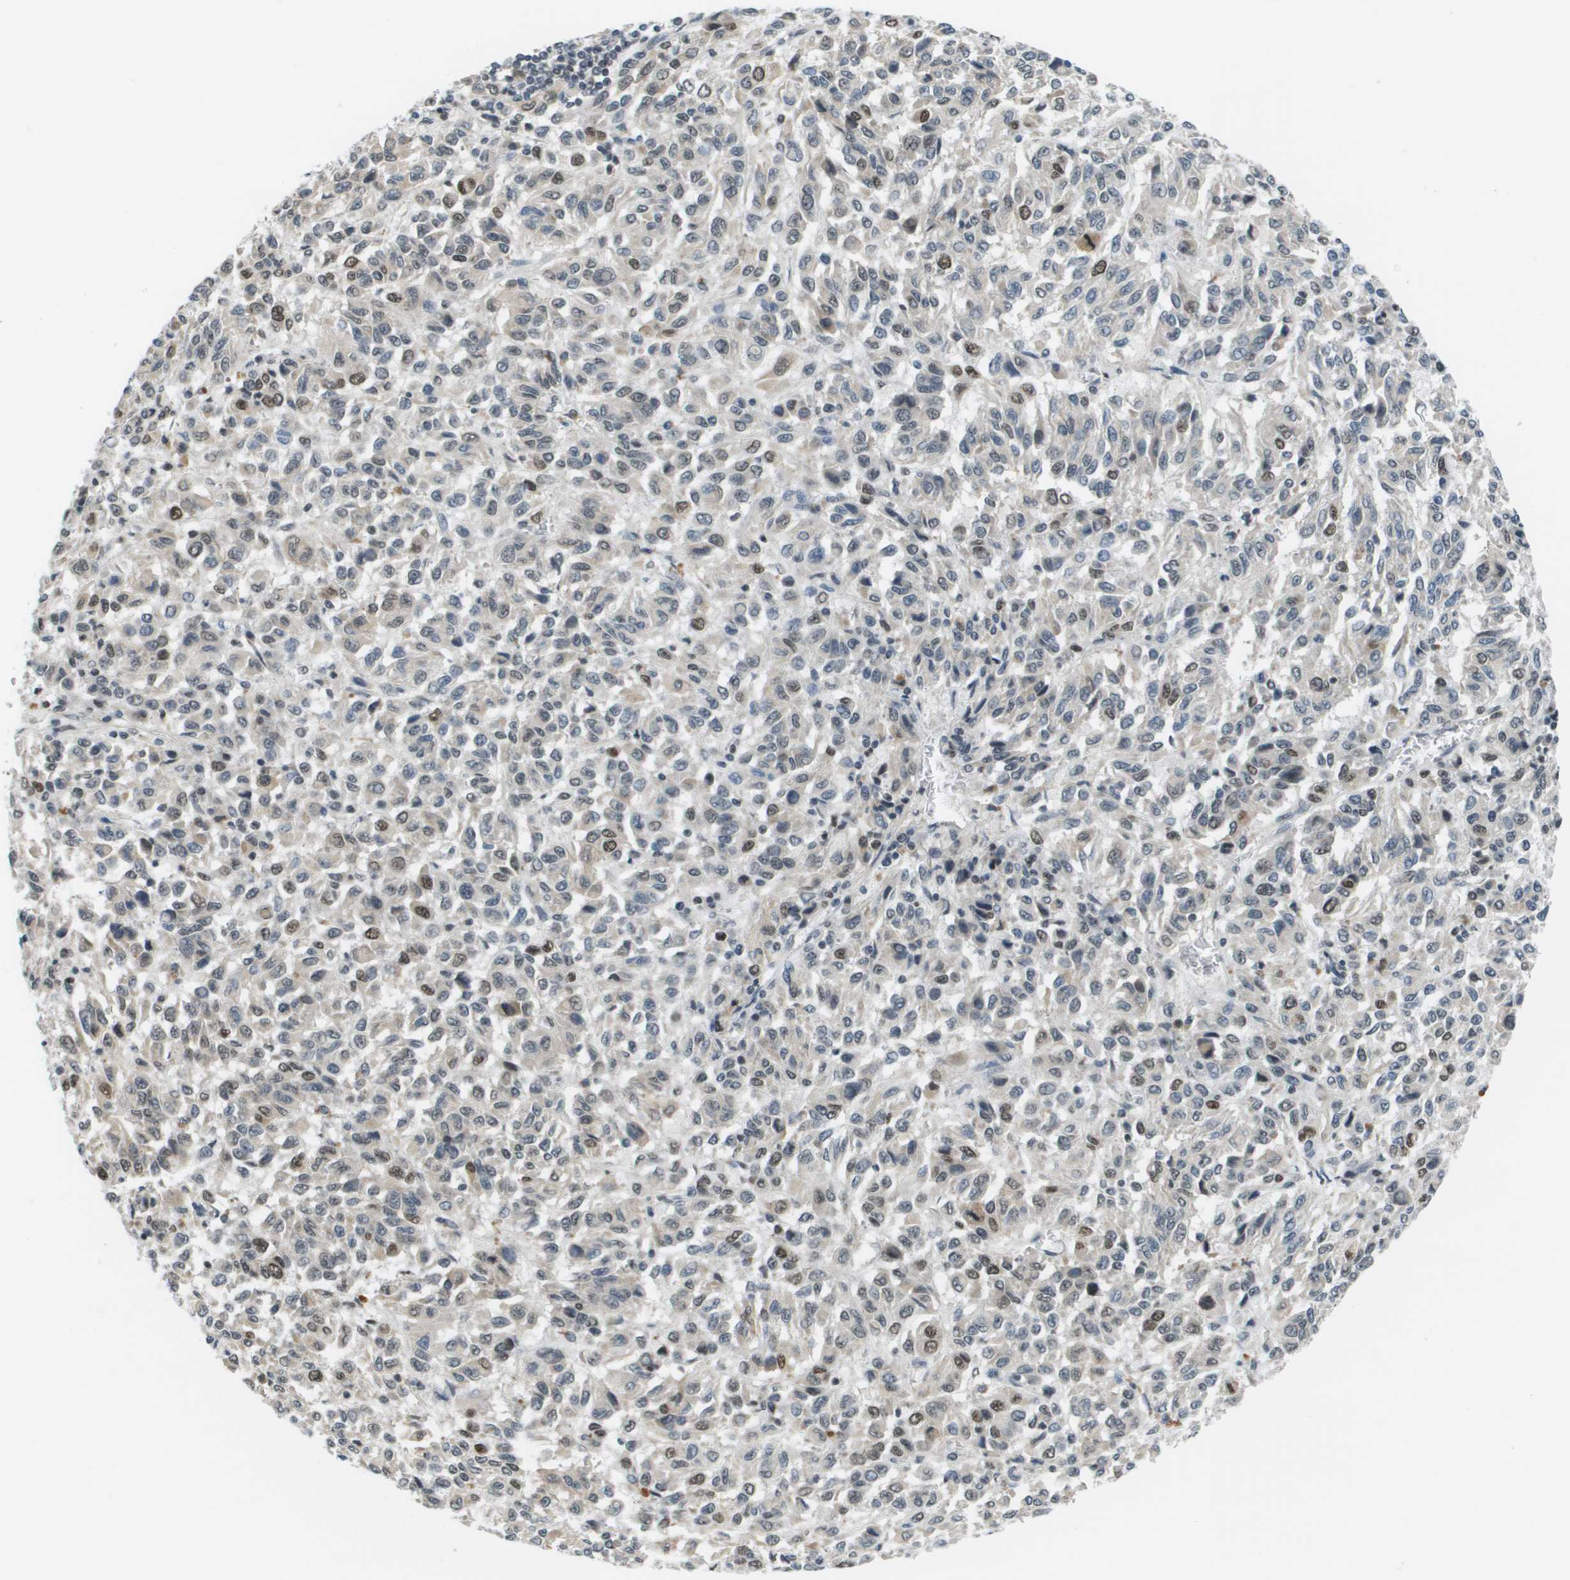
{"staining": {"intensity": "moderate", "quantity": "<25%", "location": "nuclear"}, "tissue": "melanoma", "cell_type": "Tumor cells", "image_type": "cancer", "snomed": [{"axis": "morphology", "description": "Malignant melanoma, Metastatic site"}, {"axis": "topography", "description": "Lung"}], "caption": "This is an image of immunohistochemistry (IHC) staining of melanoma, which shows moderate positivity in the nuclear of tumor cells.", "gene": "CBX5", "patient": {"sex": "male", "age": 64}}